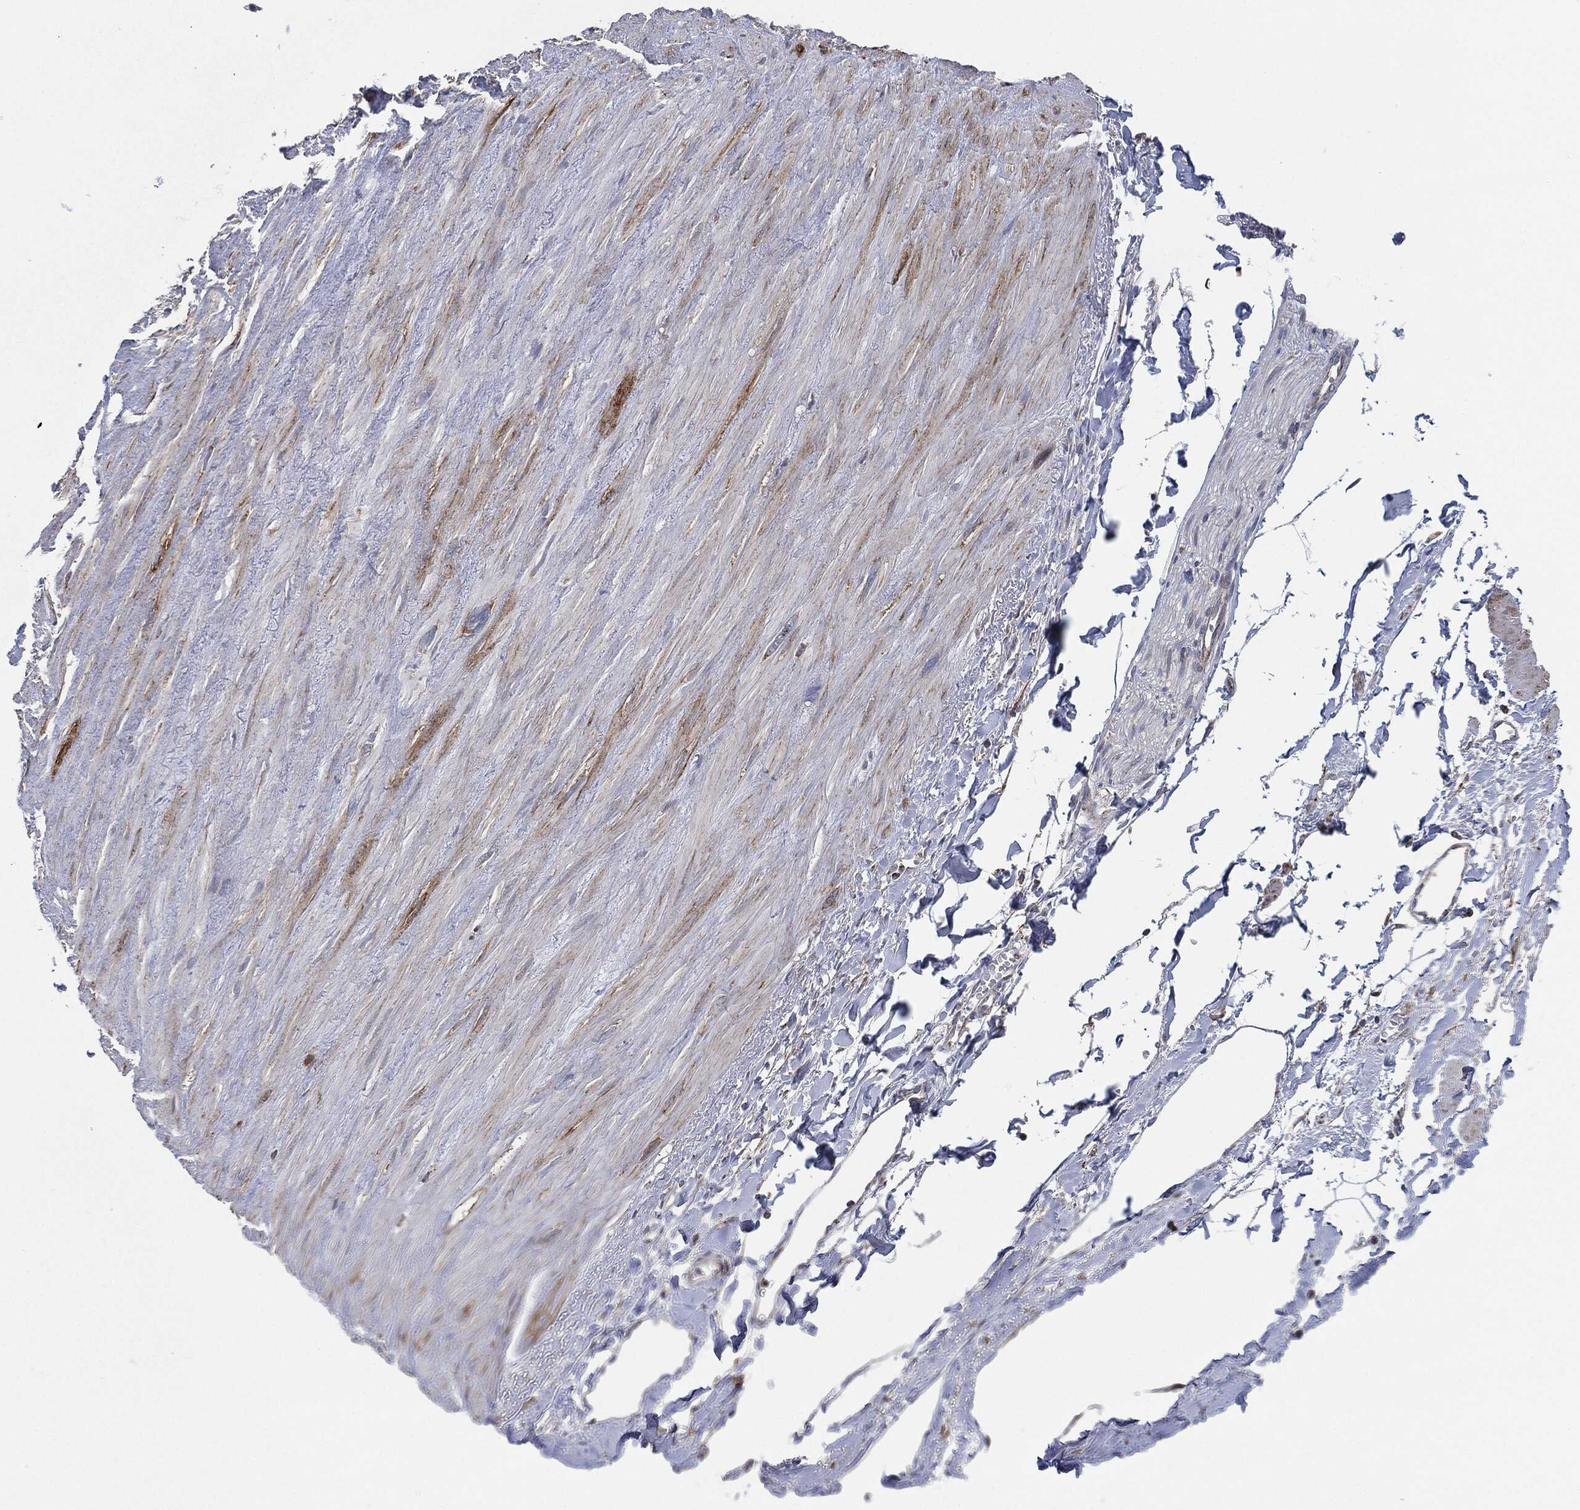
{"staining": {"intensity": "negative", "quantity": "none", "location": "none"}, "tissue": "soft tissue", "cell_type": "Fibroblasts", "image_type": "normal", "snomed": [{"axis": "morphology", "description": "Normal tissue, NOS"}, {"axis": "morphology", "description": "Adenocarcinoma, NOS"}, {"axis": "topography", "description": "Pancreas"}, {"axis": "topography", "description": "Peripheral nerve tissue"}], "caption": "A micrograph of soft tissue stained for a protein demonstrates no brown staining in fibroblasts.", "gene": "TMEM11", "patient": {"sex": "male", "age": 61}}